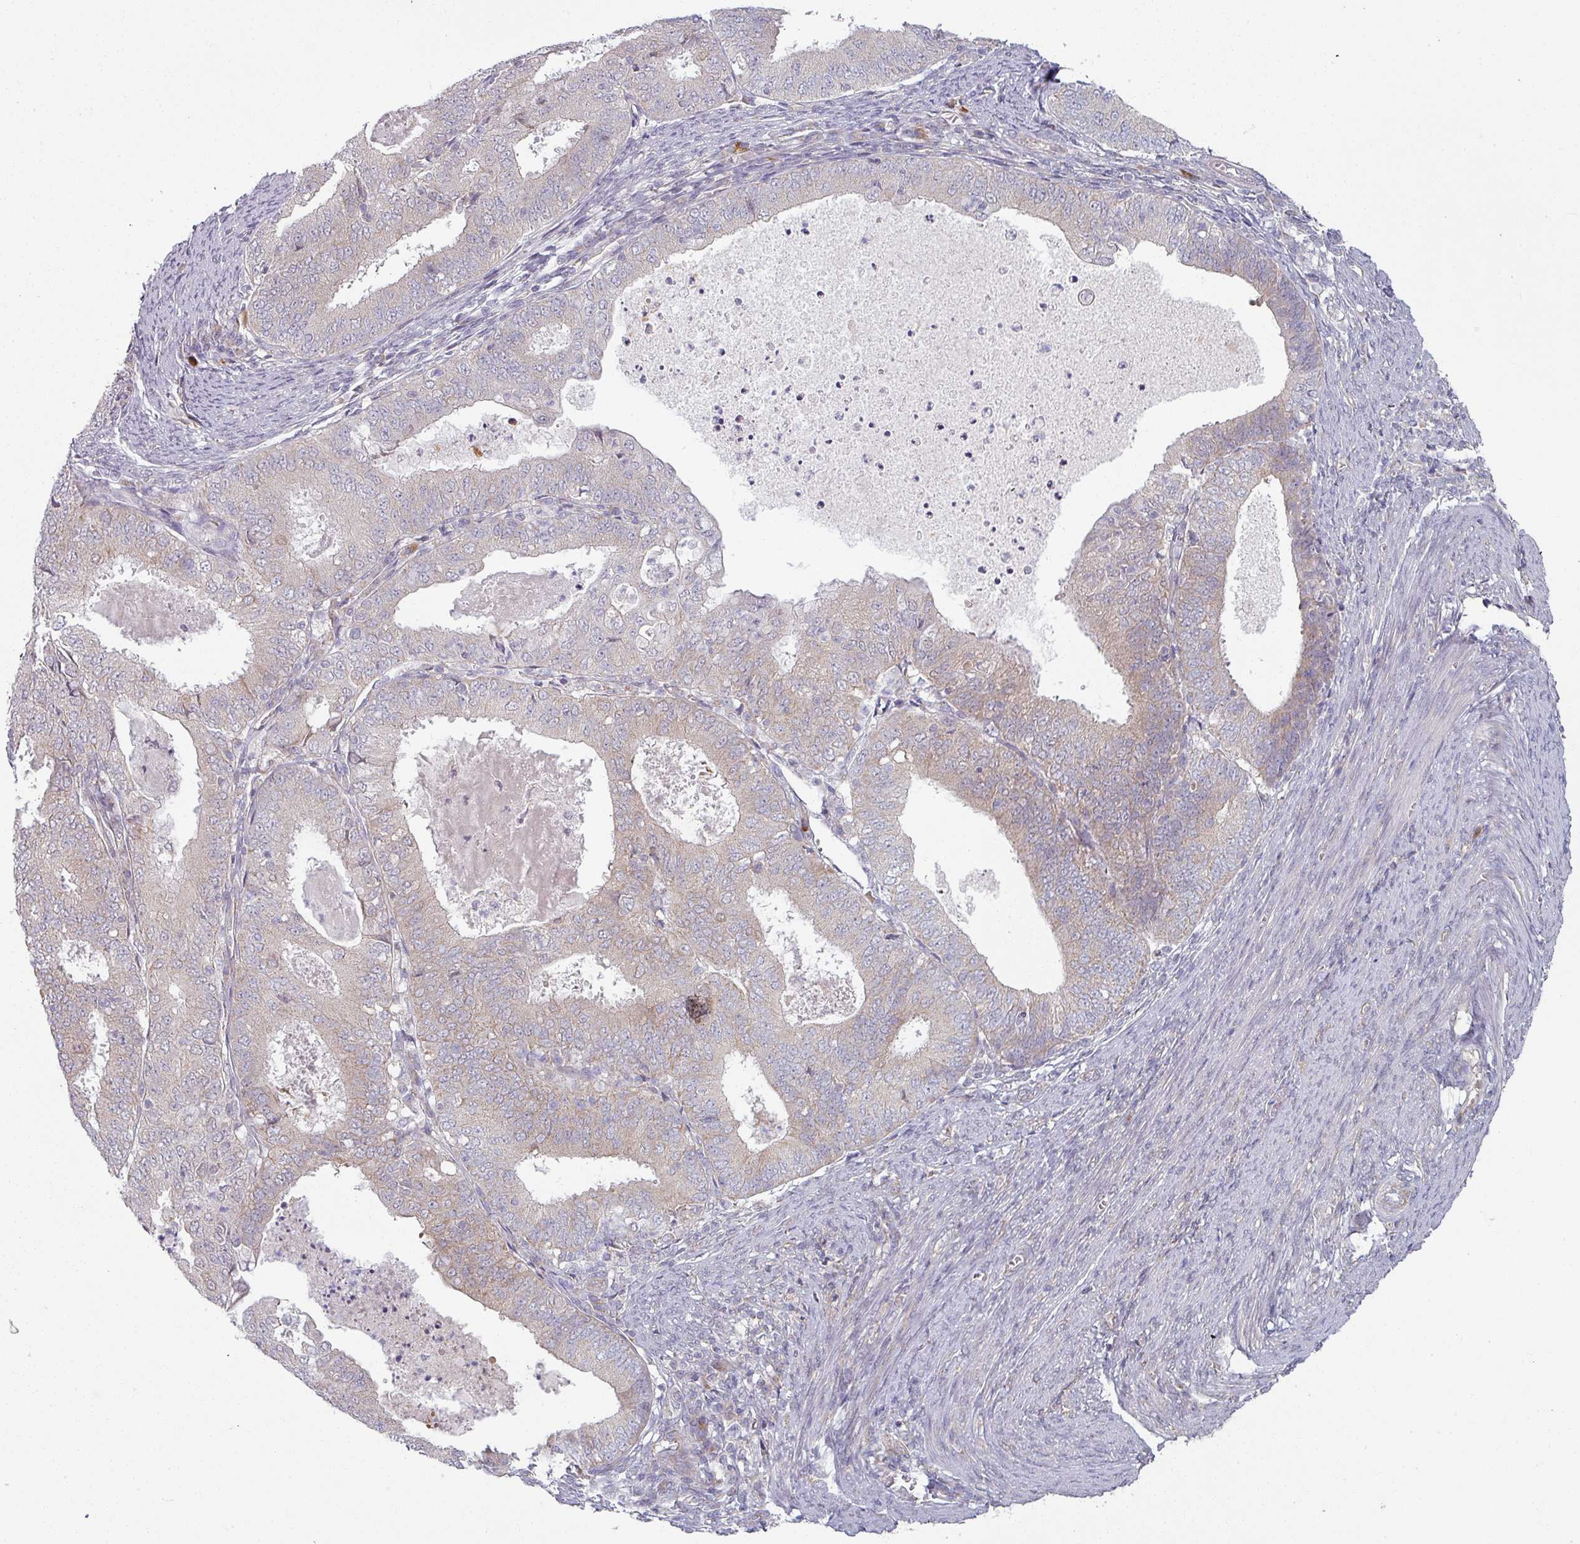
{"staining": {"intensity": "negative", "quantity": "none", "location": "none"}, "tissue": "endometrial cancer", "cell_type": "Tumor cells", "image_type": "cancer", "snomed": [{"axis": "morphology", "description": "Adenocarcinoma, NOS"}, {"axis": "topography", "description": "Endometrium"}], "caption": "The IHC micrograph has no significant expression in tumor cells of adenocarcinoma (endometrial) tissue. The staining was performed using DAB (3,3'-diaminobenzidine) to visualize the protein expression in brown, while the nuclei were stained in blue with hematoxylin (Magnification: 20x).", "gene": "PLEKHJ1", "patient": {"sex": "female", "age": 57}}